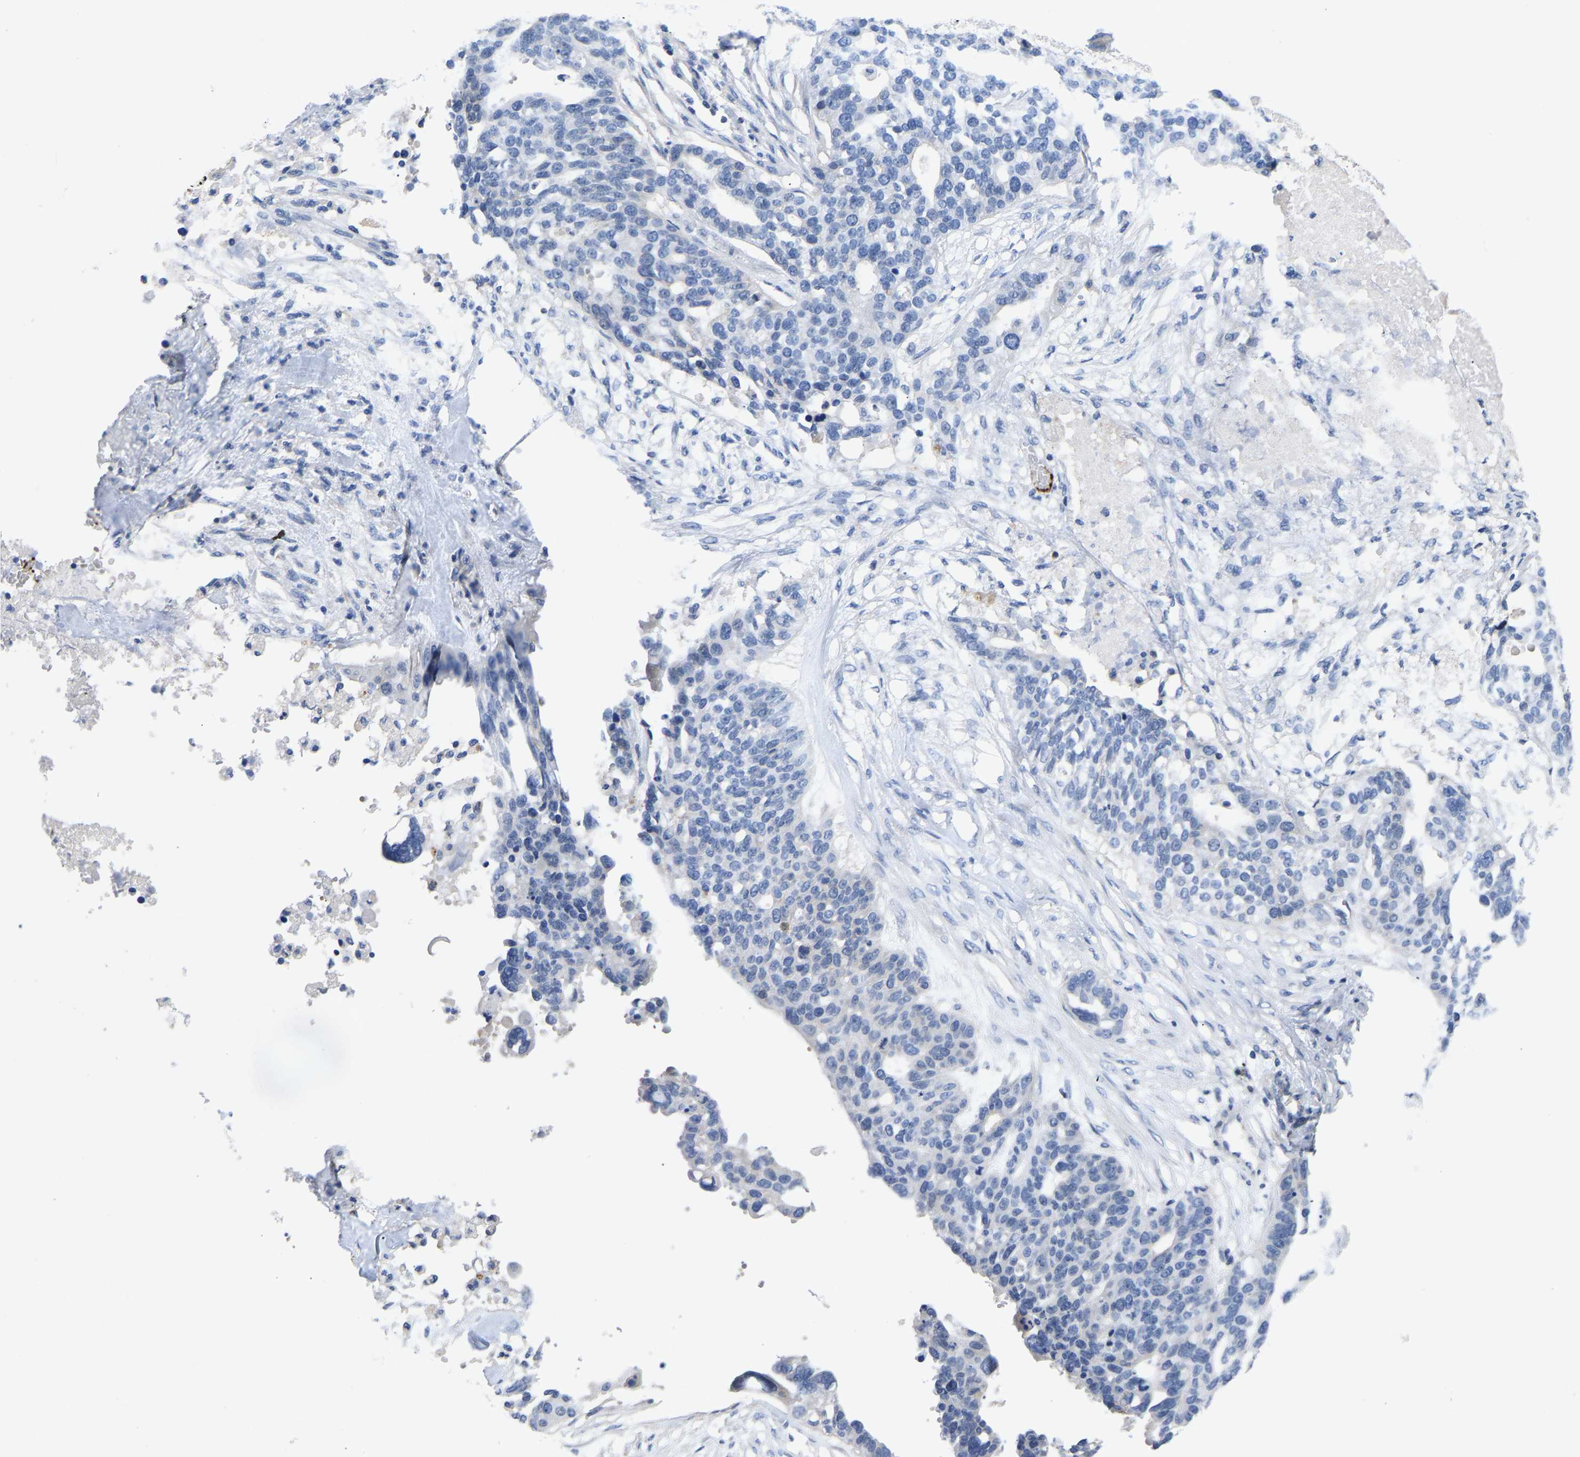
{"staining": {"intensity": "negative", "quantity": "none", "location": "none"}, "tissue": "ovarian cancer", "cell_type": "Tumor cells", "image_type": "cancer", "snomed": [{"axis": "morphology", "description": "Cystadenocarcinoma, serous, NOS"}, {"axis": "topography", "description": "Ovary"}], "caption": "Tumor cells are negative for protein expression in human ovarian cancer. Nuclei are stained in blue.", "gene": "FGF18", "patient": {"sex": "female", "age": 59}}